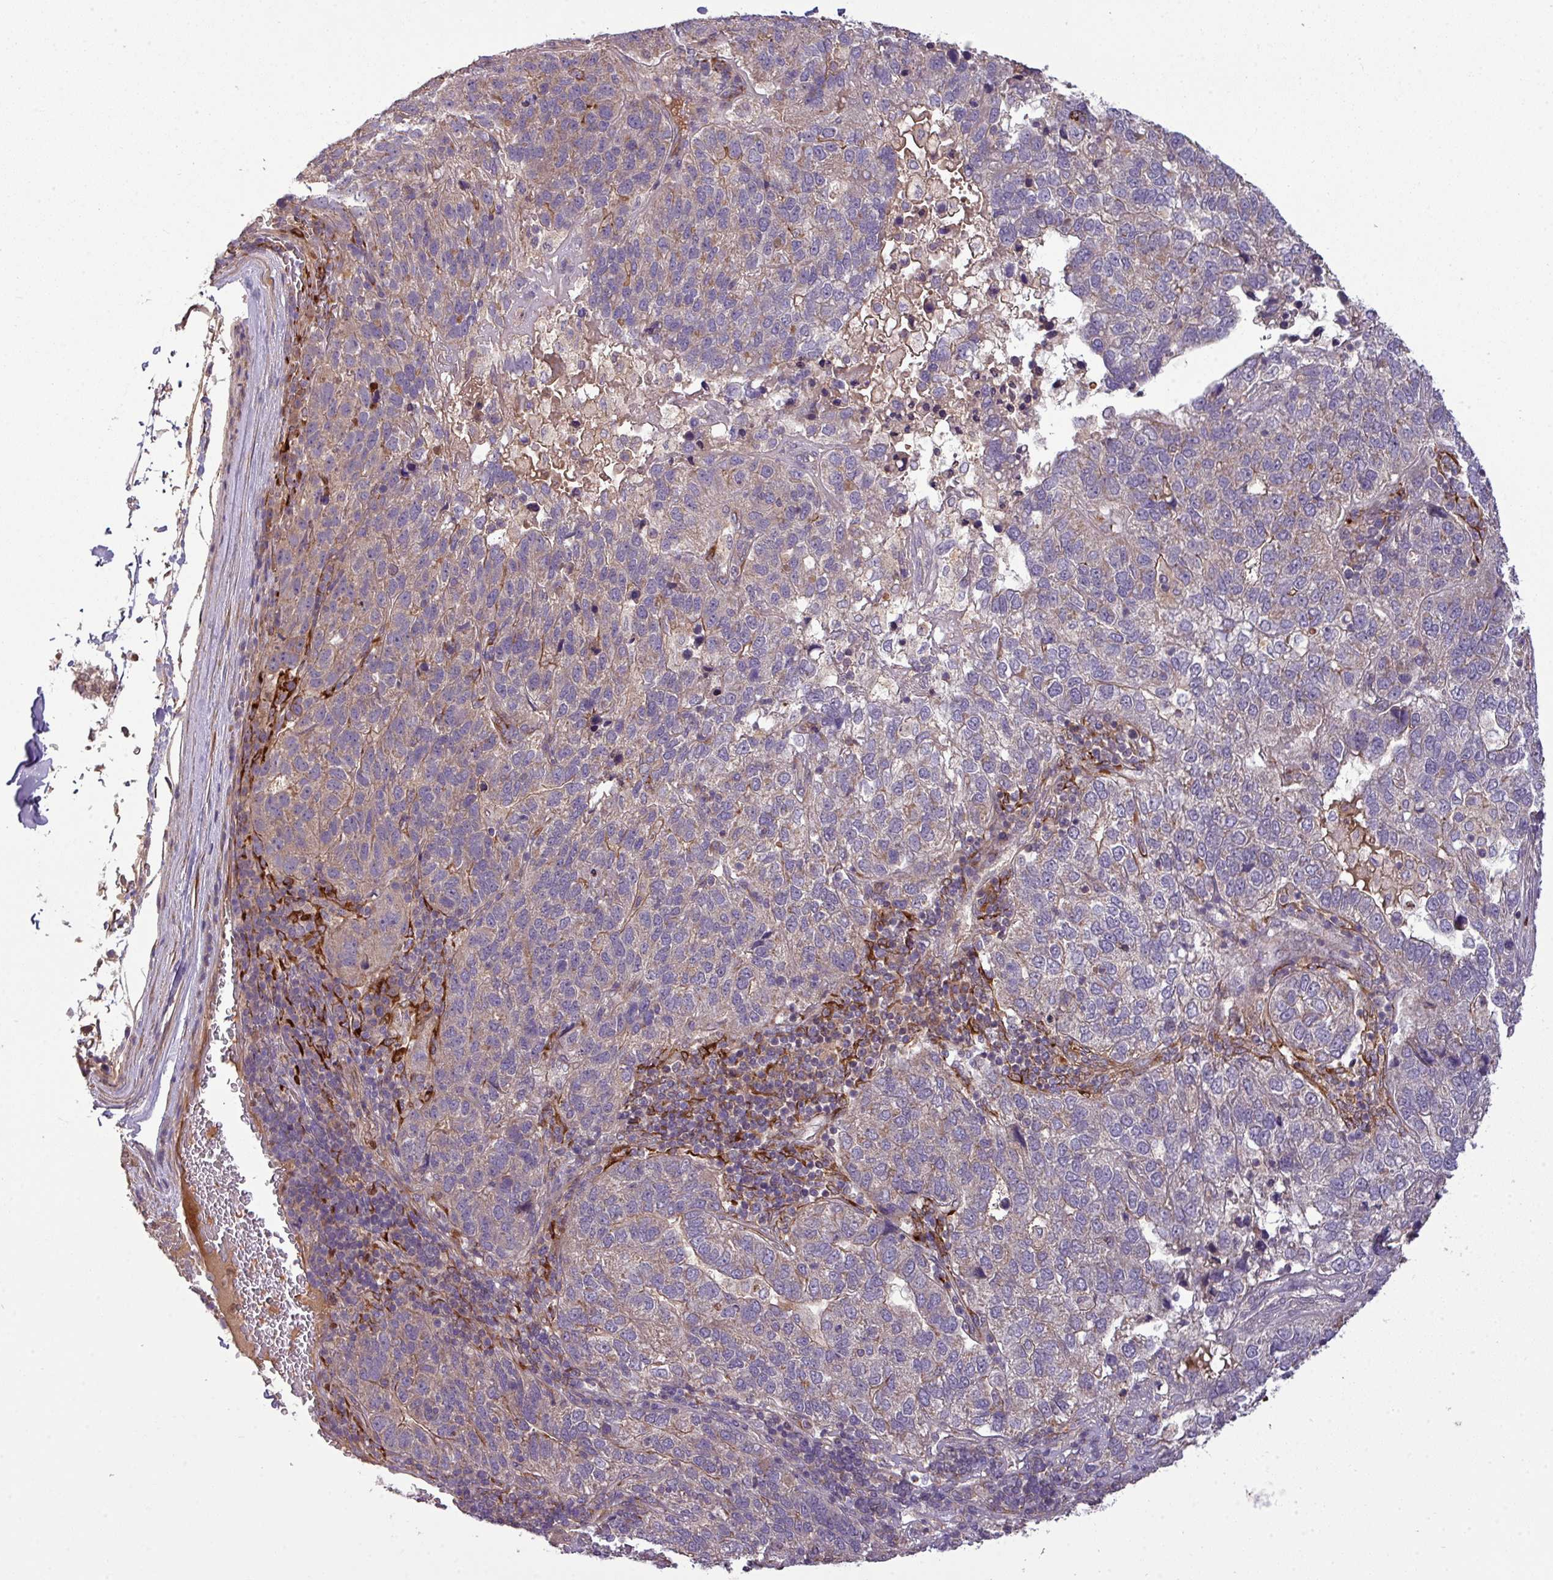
{"staining": {"intensity": "negative", "quantity": "none", "location": "none"}, "tissue": "pancreatic cancer", "cell_type": "Tumor cells", "image_type": "cancer", "snomed": [{"axis": "morphology", "description": "Adenocarcinoma, NOS"}, {"axis": "topography", "description": "Pancreas"}], "caption": "Immunohistochemistry histopathology image of adenocarcinoma (pancreatic) stained for a protein (brown), which exhibits no positivity in tumor cells.", "gene": "PAPLN", "patient": {"sex": "female", "age": 61}}